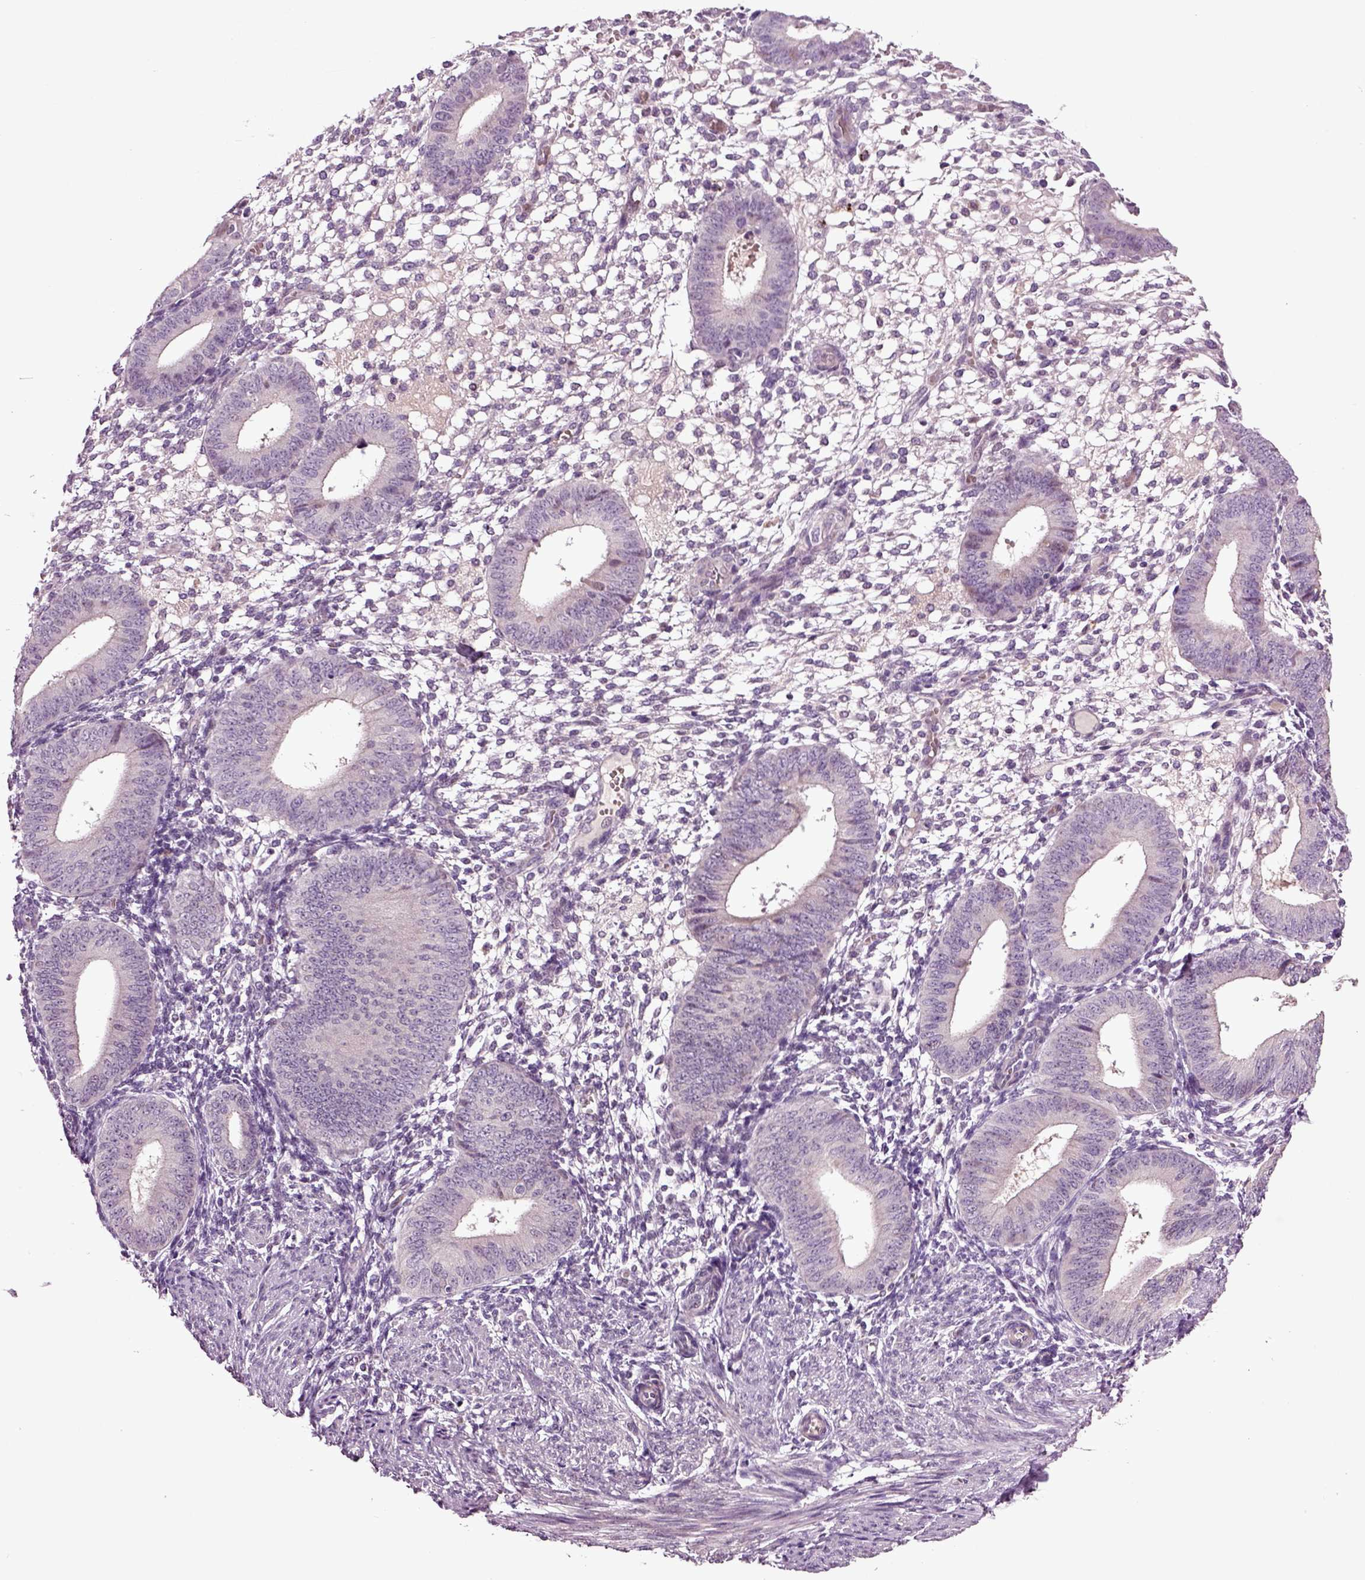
{"staining": {"intensity": "negative", "quantity": "none", "location": "none"}, "tissue": "endometrium", "cell_type": "Cells in endometrial stroma", "image_type": "normal", "snomed": [{"axis": "morphology", "description": "Normal tissue, NOS"}, {"axis": "topography", "description": "Endometrium"}], "caption": "A histopathology image of human endometrium is negative for staining in cells in endometrial stroma. (DAB IHC, high magnification).", "gene": "SLC17A6", "patient": {"sex": "female", "age": 39}}